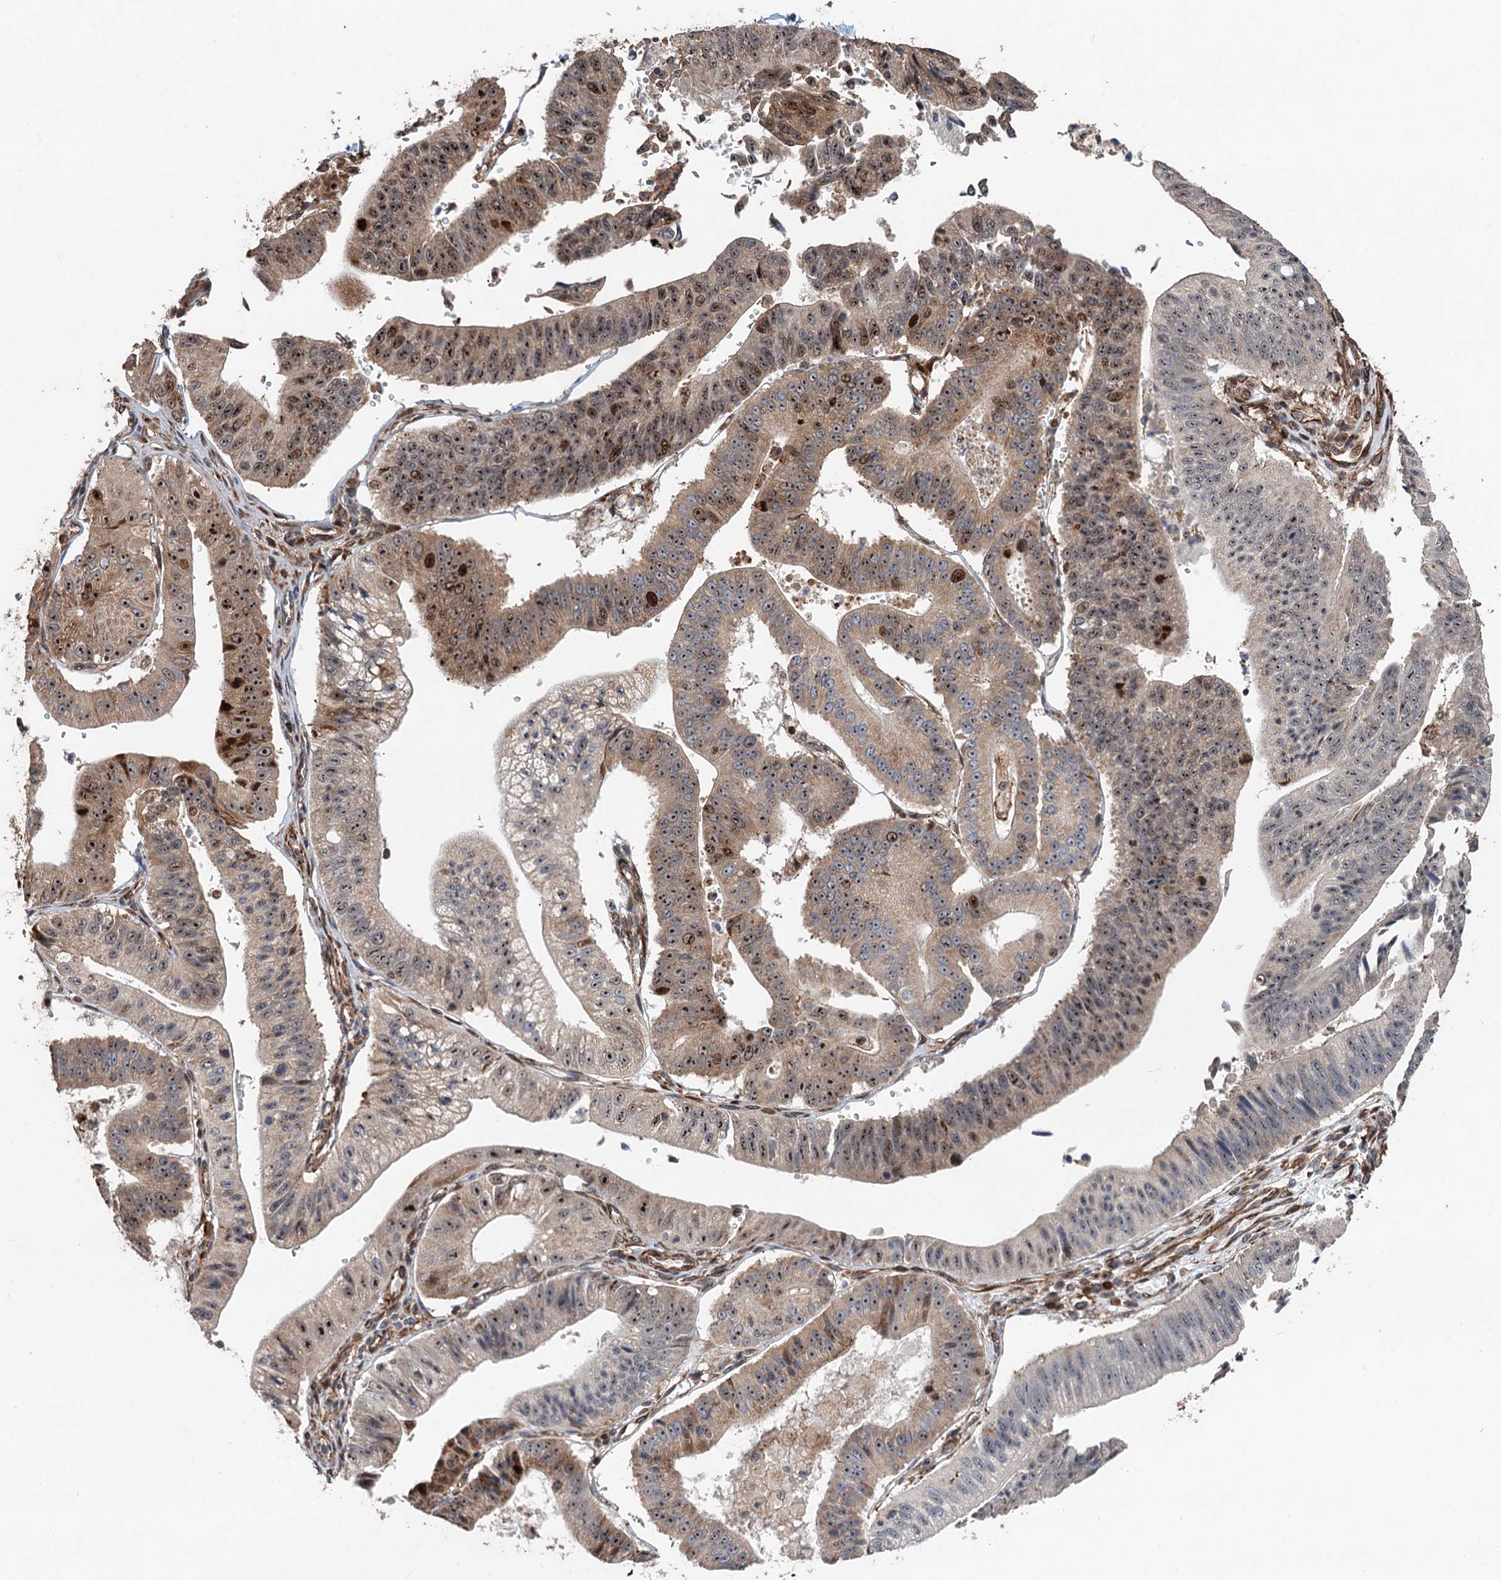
{"staining": {"intensity": "moderate", "quantity": ">75%", "location": "nuclear"}, "tissue": "stomach cancer", "cell_type": "Tumor cells", "image_type": "cancer", "snomed": [{"axis": "morphology", "description": "Adenocarcinoma, NOS"}, {"axis": "topography", "description": "Stomach"}], "caption": "About >75% of tumor cells in stomach cancer demonstrate moderate nuclear protein staining as visualized by brown immunohistochemical staining.", "gene": "TMA16", "patient": {"sex": "male", "age": 59}}